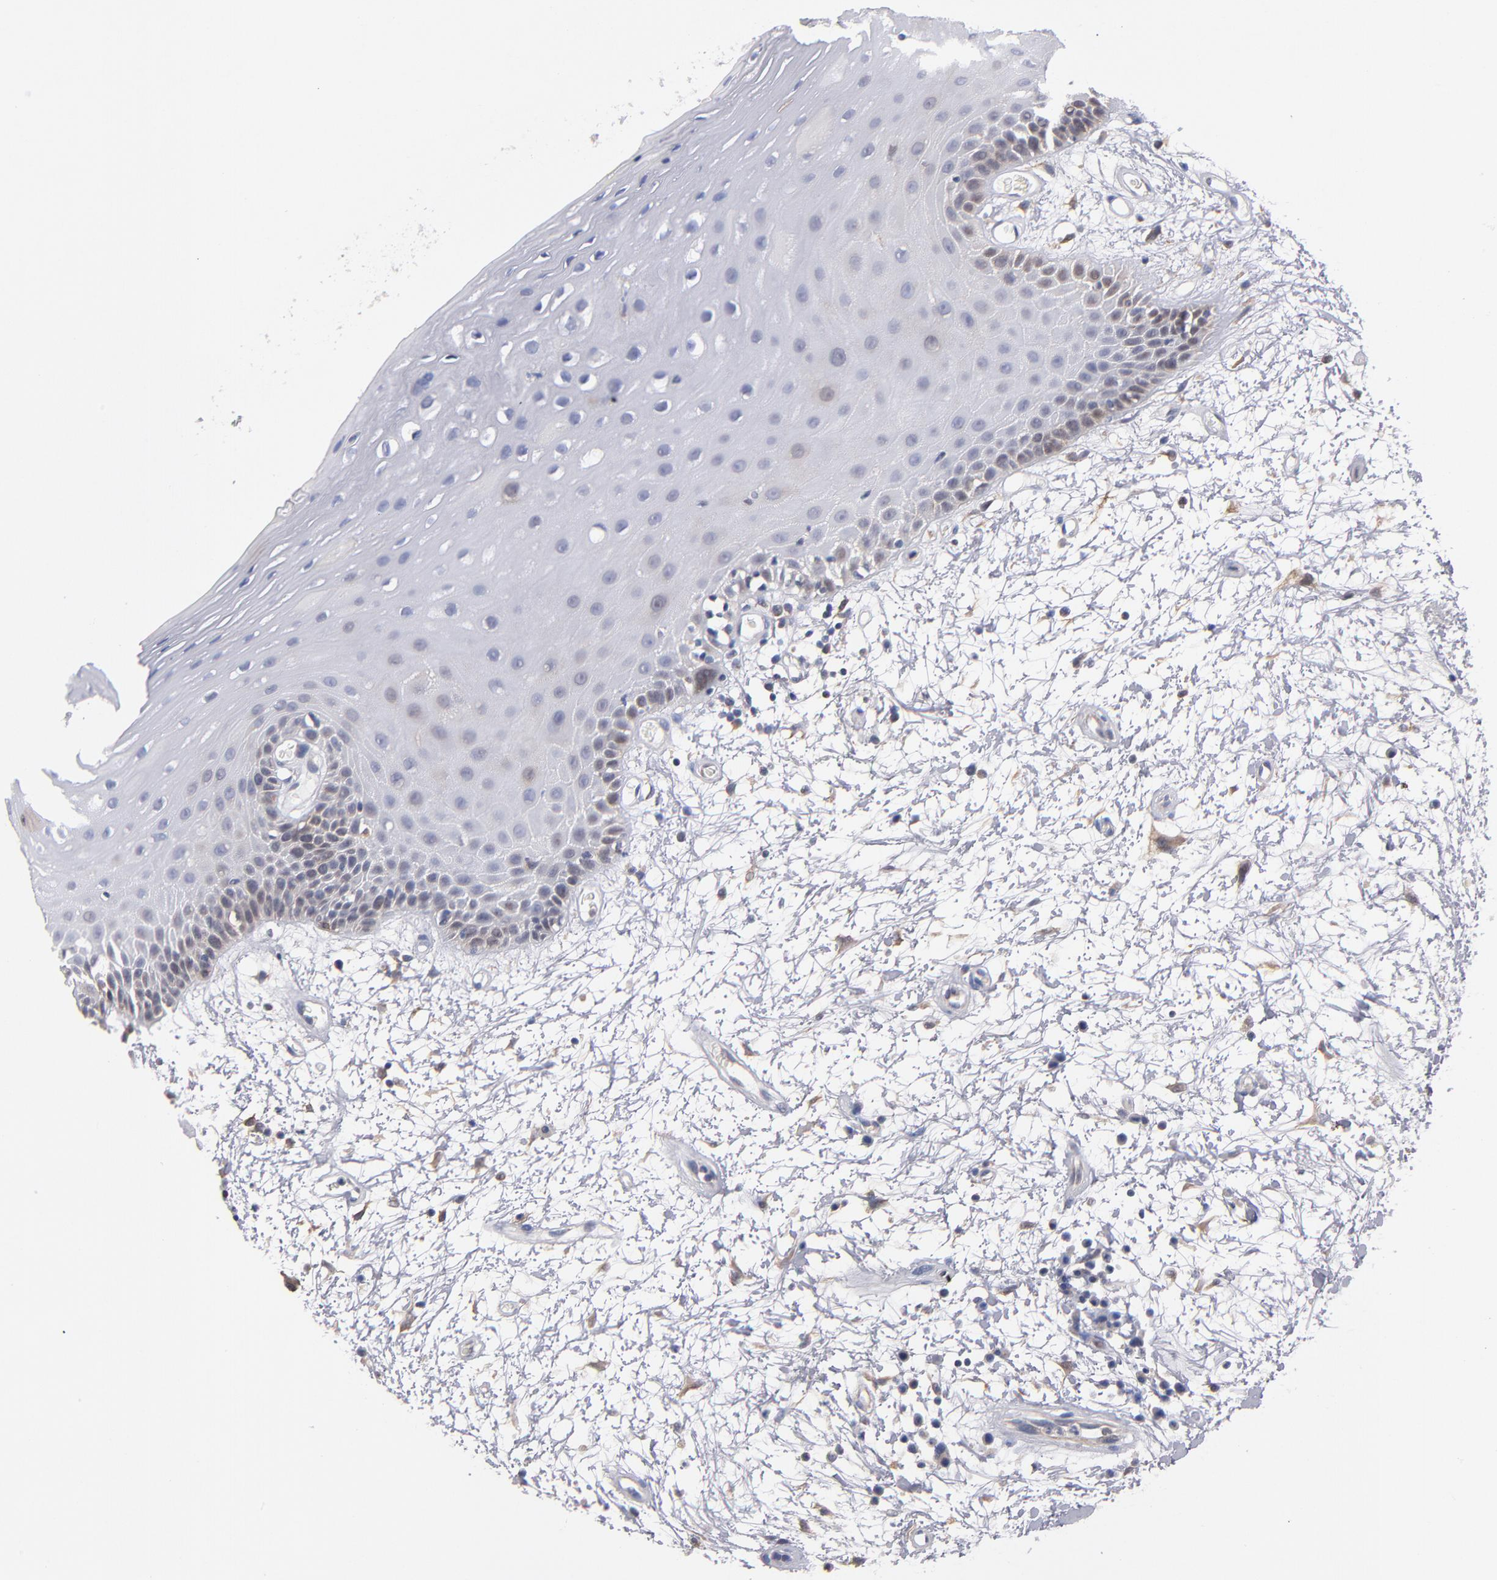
{"staining": {"intensity": "weak", "quantity": "<25%", "location": "nuclear"}, "tissue": "oral mucosa", "cell_type": "Squamous epithelial cells", "image_type": "normal", "snomed": [{"axis": "morphology", "description": "Normal tissue, NOS"}, {"axis": "topography", "description": "Oral tissue"}], "caption": "High power microscopy histopathology image of an immunohistochemistry image of unremarkable oral mucosa, revealing no significant positivity in squamous epithelial cells.", "gene": "GMFB", "patient": {"sex": "female", "age": 79}}